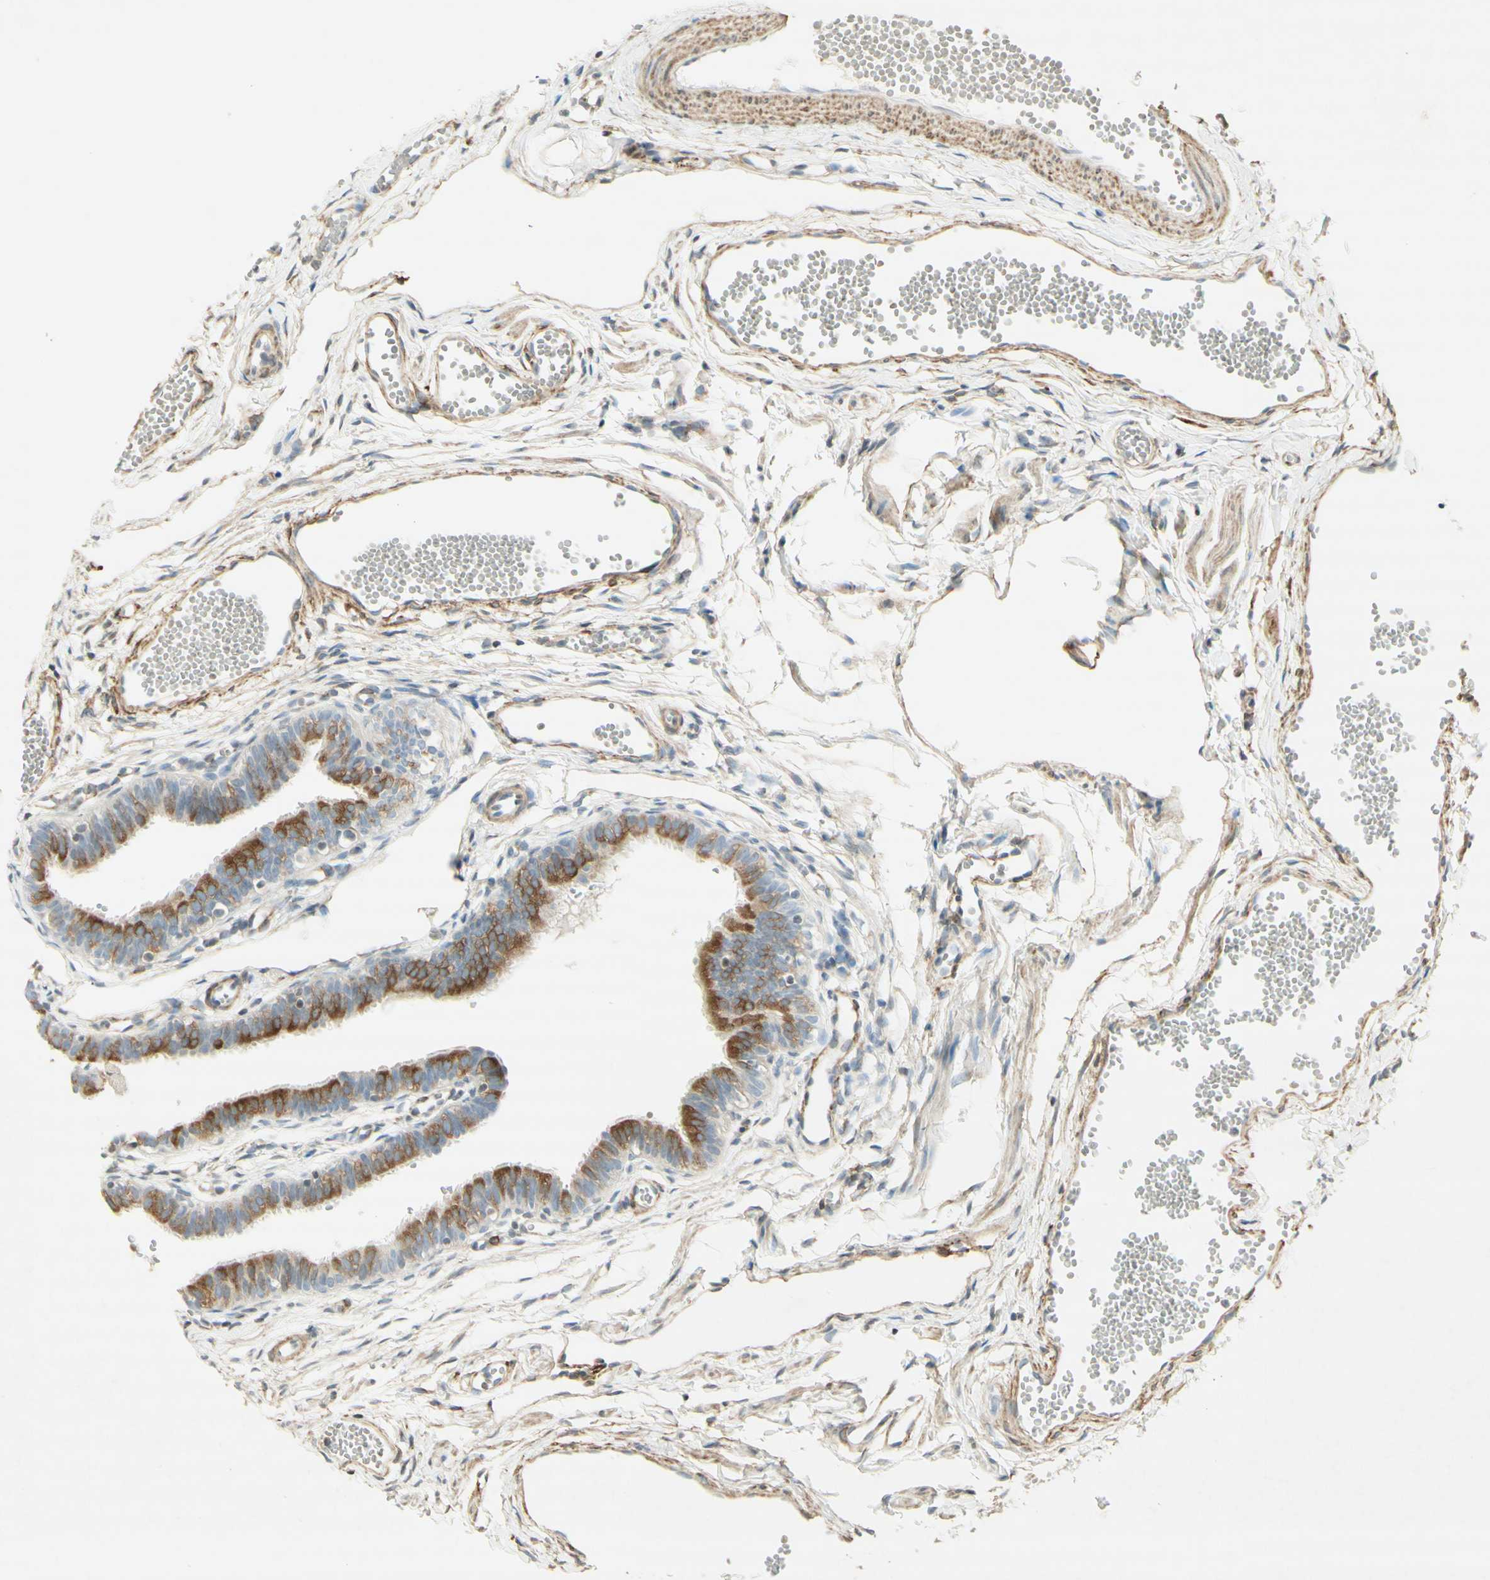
{"staining": {"intensity": "moderate", "quantity": "25%-75%", "location": "cytoplasmic/membranous"}, "tissue": "fallopian tube", "cell_type": "Glandular cells", "image_type": "normal", "snomed": [{"axis": "morphology", "description": "Normal tissue, NOS"}, {"axis": "topography", "description": "Fallopian tube"}, {"axis": "topography", "description": "Placenta"}], "caption": "Immunohistochemistry (DAB (3,3'-diaminobenzidine)) staining of benign fallopian tube shows moderate cytoplasmic/membranous protein staining in approximately 25%-75% of glandular cells.", "gene": "MAP1B", "patient": {"sex": "female", "age": 34}}